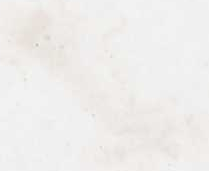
{"staining": {"intensity": "moderate", "quantity": "25%-75%", "location": "cytoplasmic/membranous"}, "tissue": "urothelial cancer", "cell_type": "Tumor cells", "image_type": "cancer", "snomed": [{"axis": "morphology", "description": "Urothelial carcinoma, Low grade"}, {"axis": "morphology", "description": "Urothelial carcinoma, High grade"}, {"axis": "topography", "description": "Urinary bladder"}], "caption": "IHC photomicrograph of human high-grade urothelial carcinoma stained for a protein (brown), which displays medium levels of moderate cytoplasmic/membranous expression in approximately 25%-75% of tumor cells.", "gene": "SLC50A1", "patient": {"sex": "male", "age": 35}}